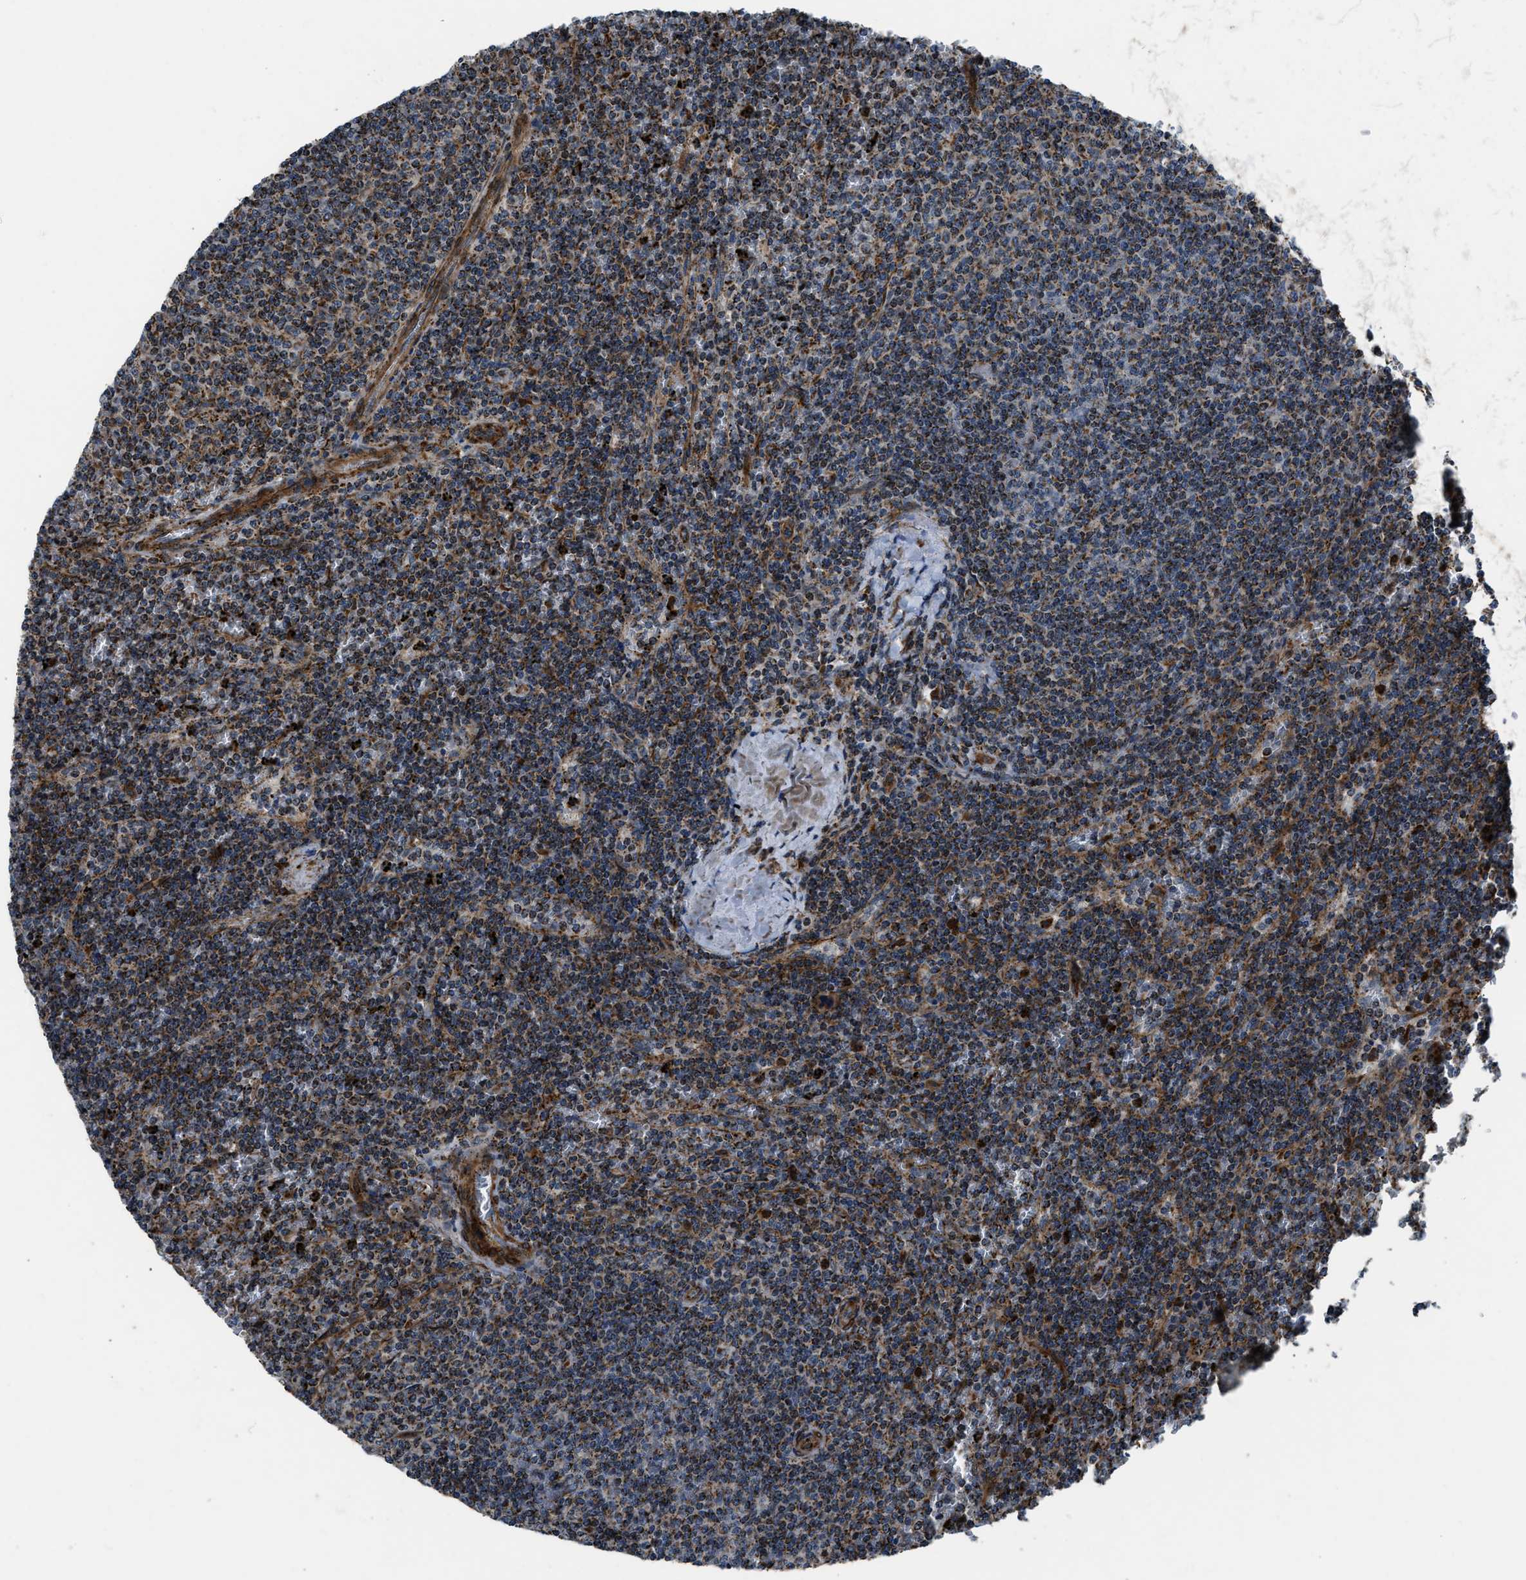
{"staining": {"intensity": "strong", "quantity": ">75%", "location": "cytoplasmic/membranous"}, "tissue": "lymphoma", "cell_type": "Tumor cells", "image_type": "cancer", "snomed": [{"axis": "morphology", "description": "Malignant lymphoma, non-Hodgkin's type, Low grade"}, {"axis": "topography", "description": "Spleen"}], "caption": "Human lymphoma stained for a protein (brown) exhibits strong cytoplasmic/membranous positive positivity in approximately >75% of tumor cells.", "gene": "GSDME", "patient": {"sex": "female", "age": 50}}